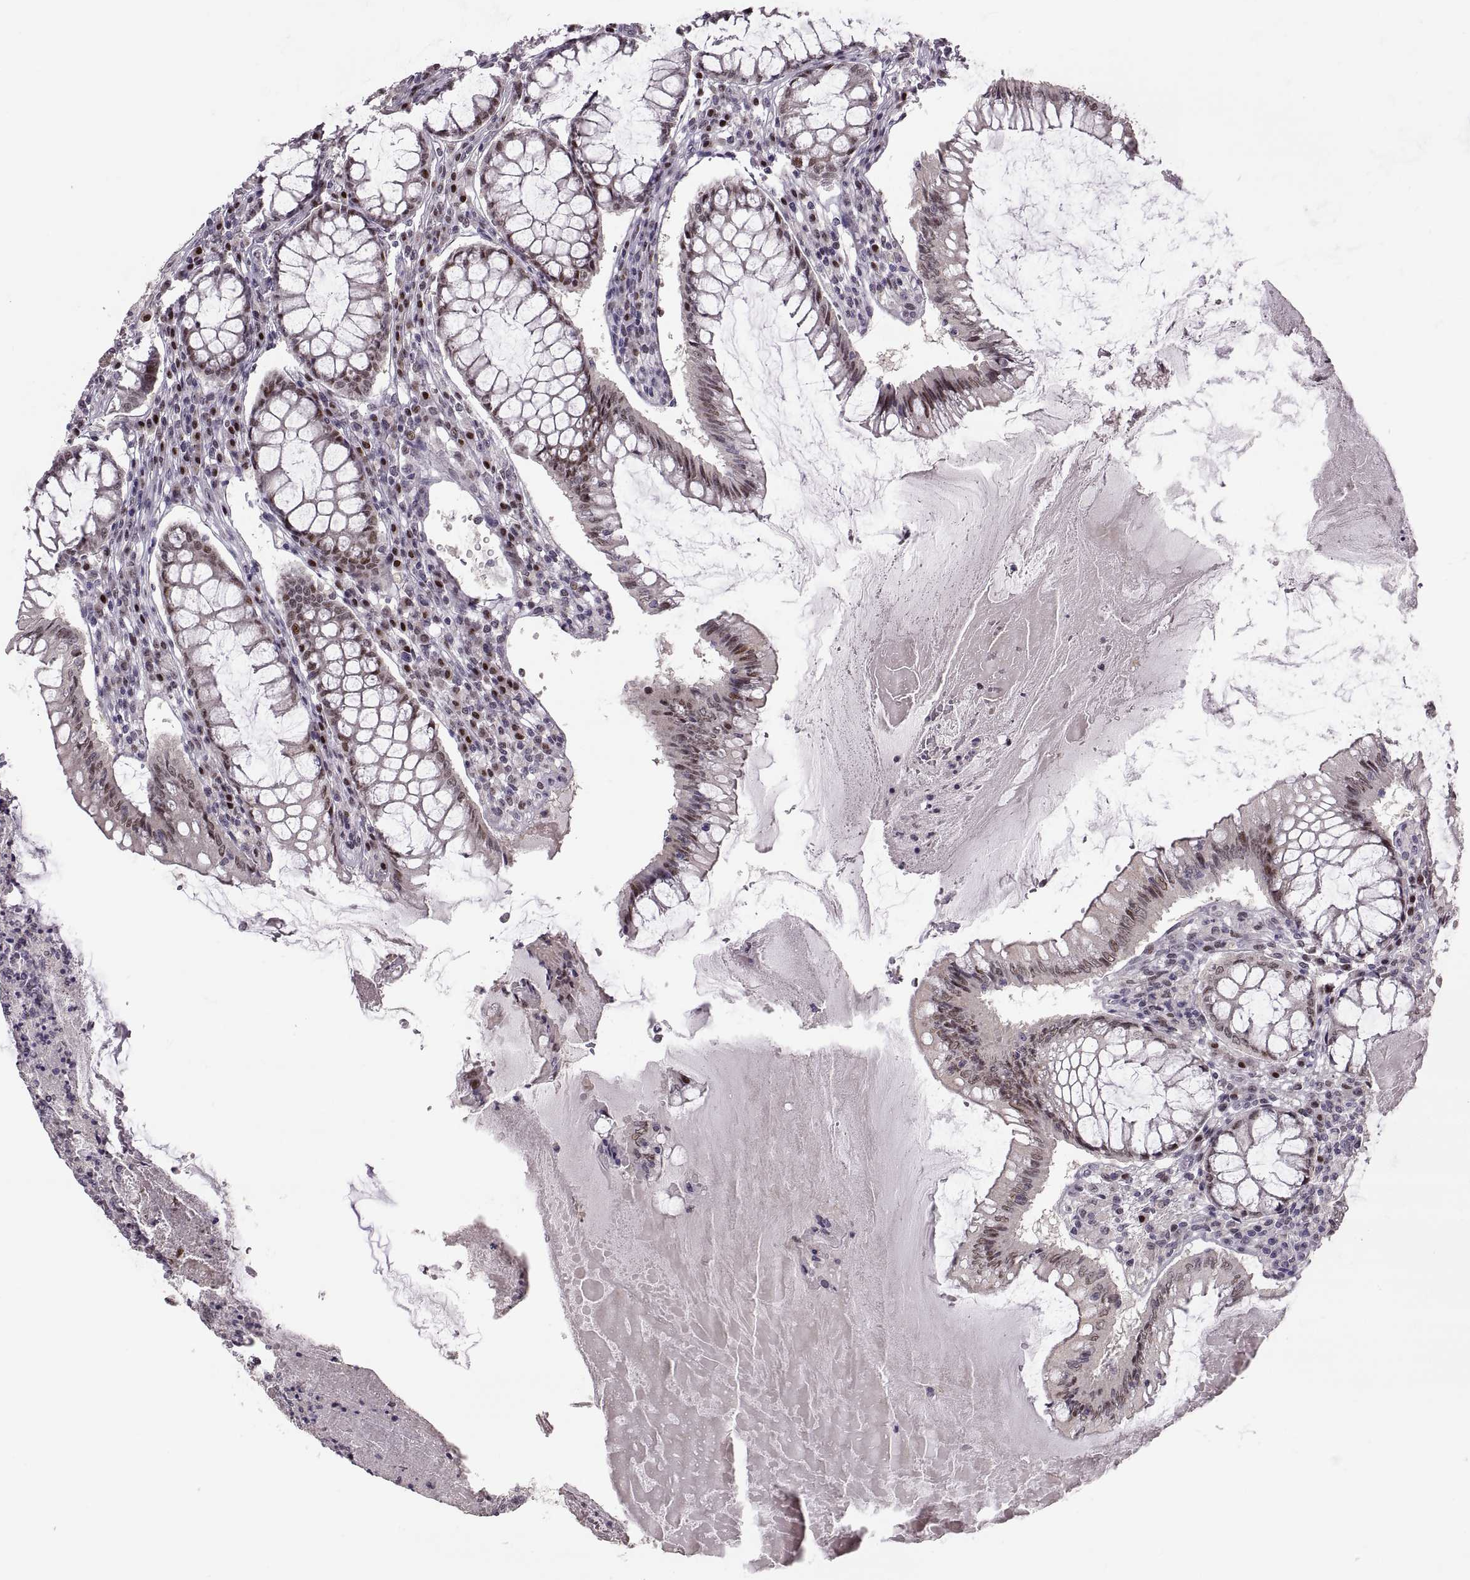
{"staining": {"intensity": "strong", "quantity": "25%-75%", "location": "nuclear"}, "tissue": "colorectal cancer", "cell_type": "Tumor cells", "image_type": "cancer", "snomed": [{"axis": "morphology", "description": "Adenocarcinoma, NOS"}, {"axis": "topography", "description": "Colon"}], "caption": "Adenocarcinoma (colorectal) was stained to show a protein in brown. There is high levels of strong nuclear staining in about 25%-75% of tumor cells.", "gene": "SNAI1", "patient": {"sex": "female", "age": 70}}